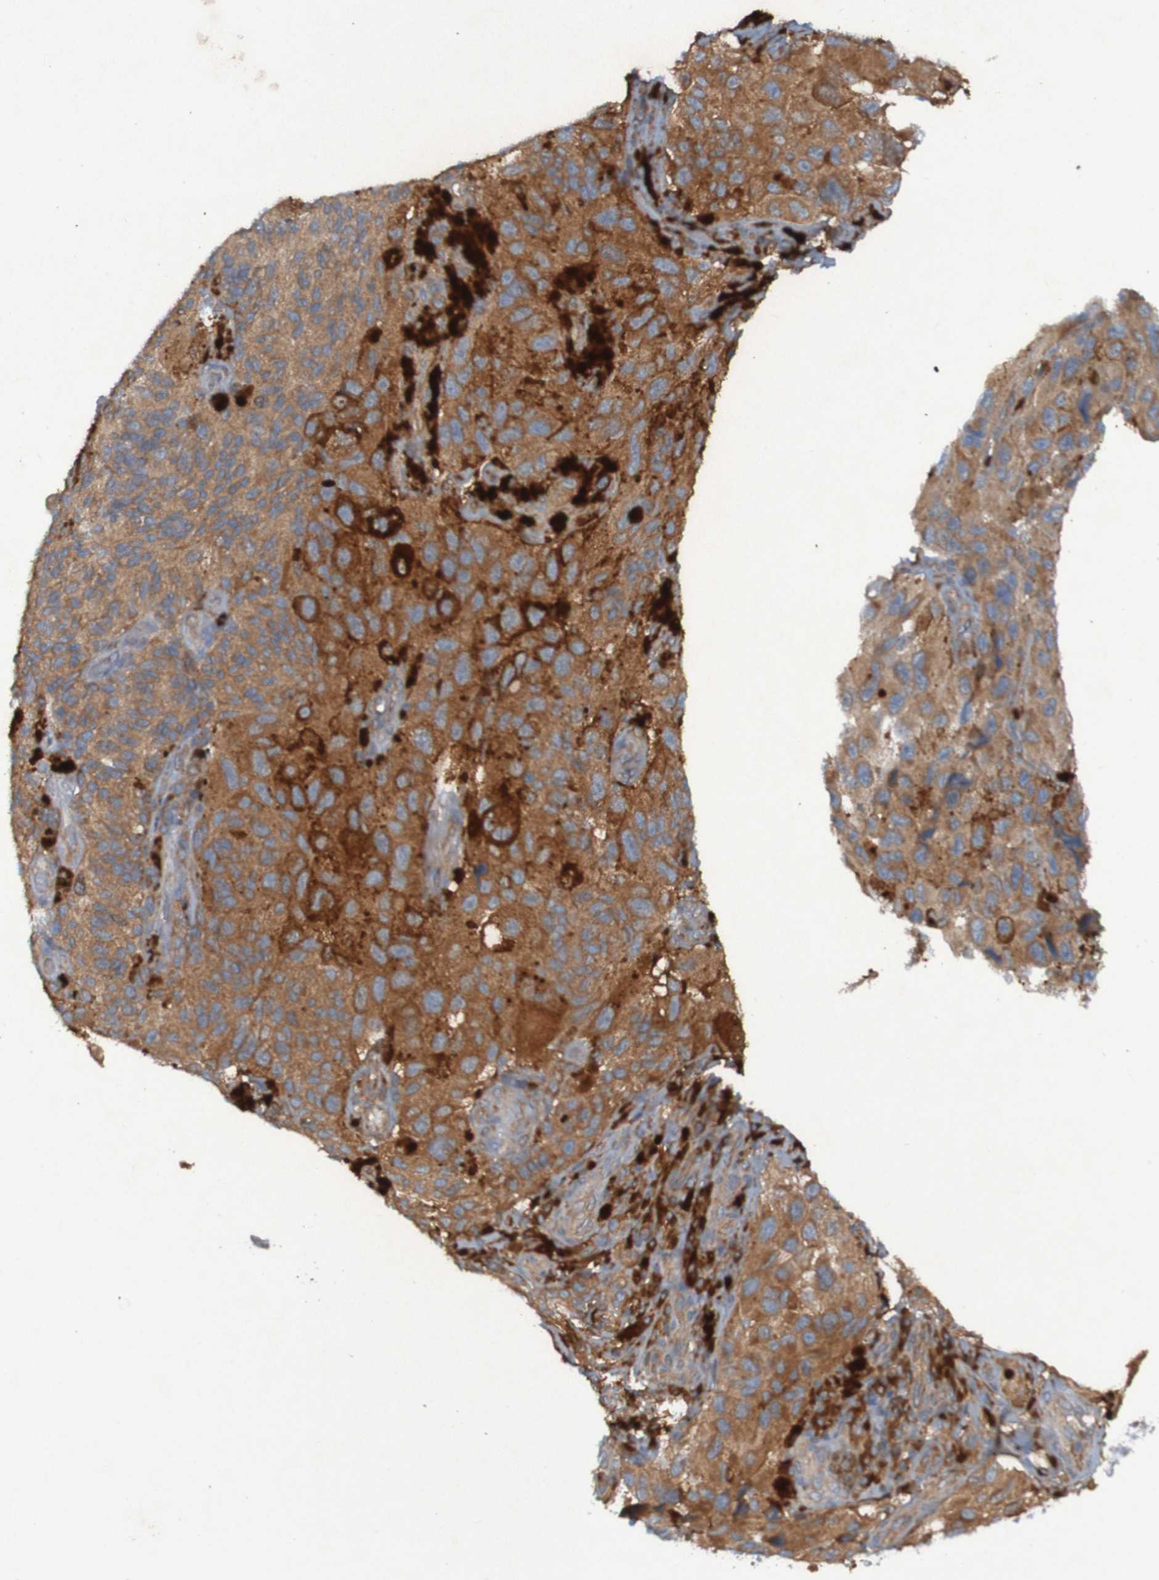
{"staining": {"intensity": "moderate", "quantity": ">75%", "location": "cytoplasmic/membranous"}, "tissue": "melanoma", "cell_type": "Tumor cells", "image_type": "cancer", "snomed": [{"axis": "morphology", "description": "Malignant melanoma, NOS"}, {"axis": "topography", "description": "Skin"}], "caption": "This micrograph reveals immunohistochemistry staining of human malignant melanoma, with medium moderate cytoplasmic/membranous expression in about >75% of tumor cells.", "gene": "DNAJC4", "patient": {"sex": "female", "age": 73}}